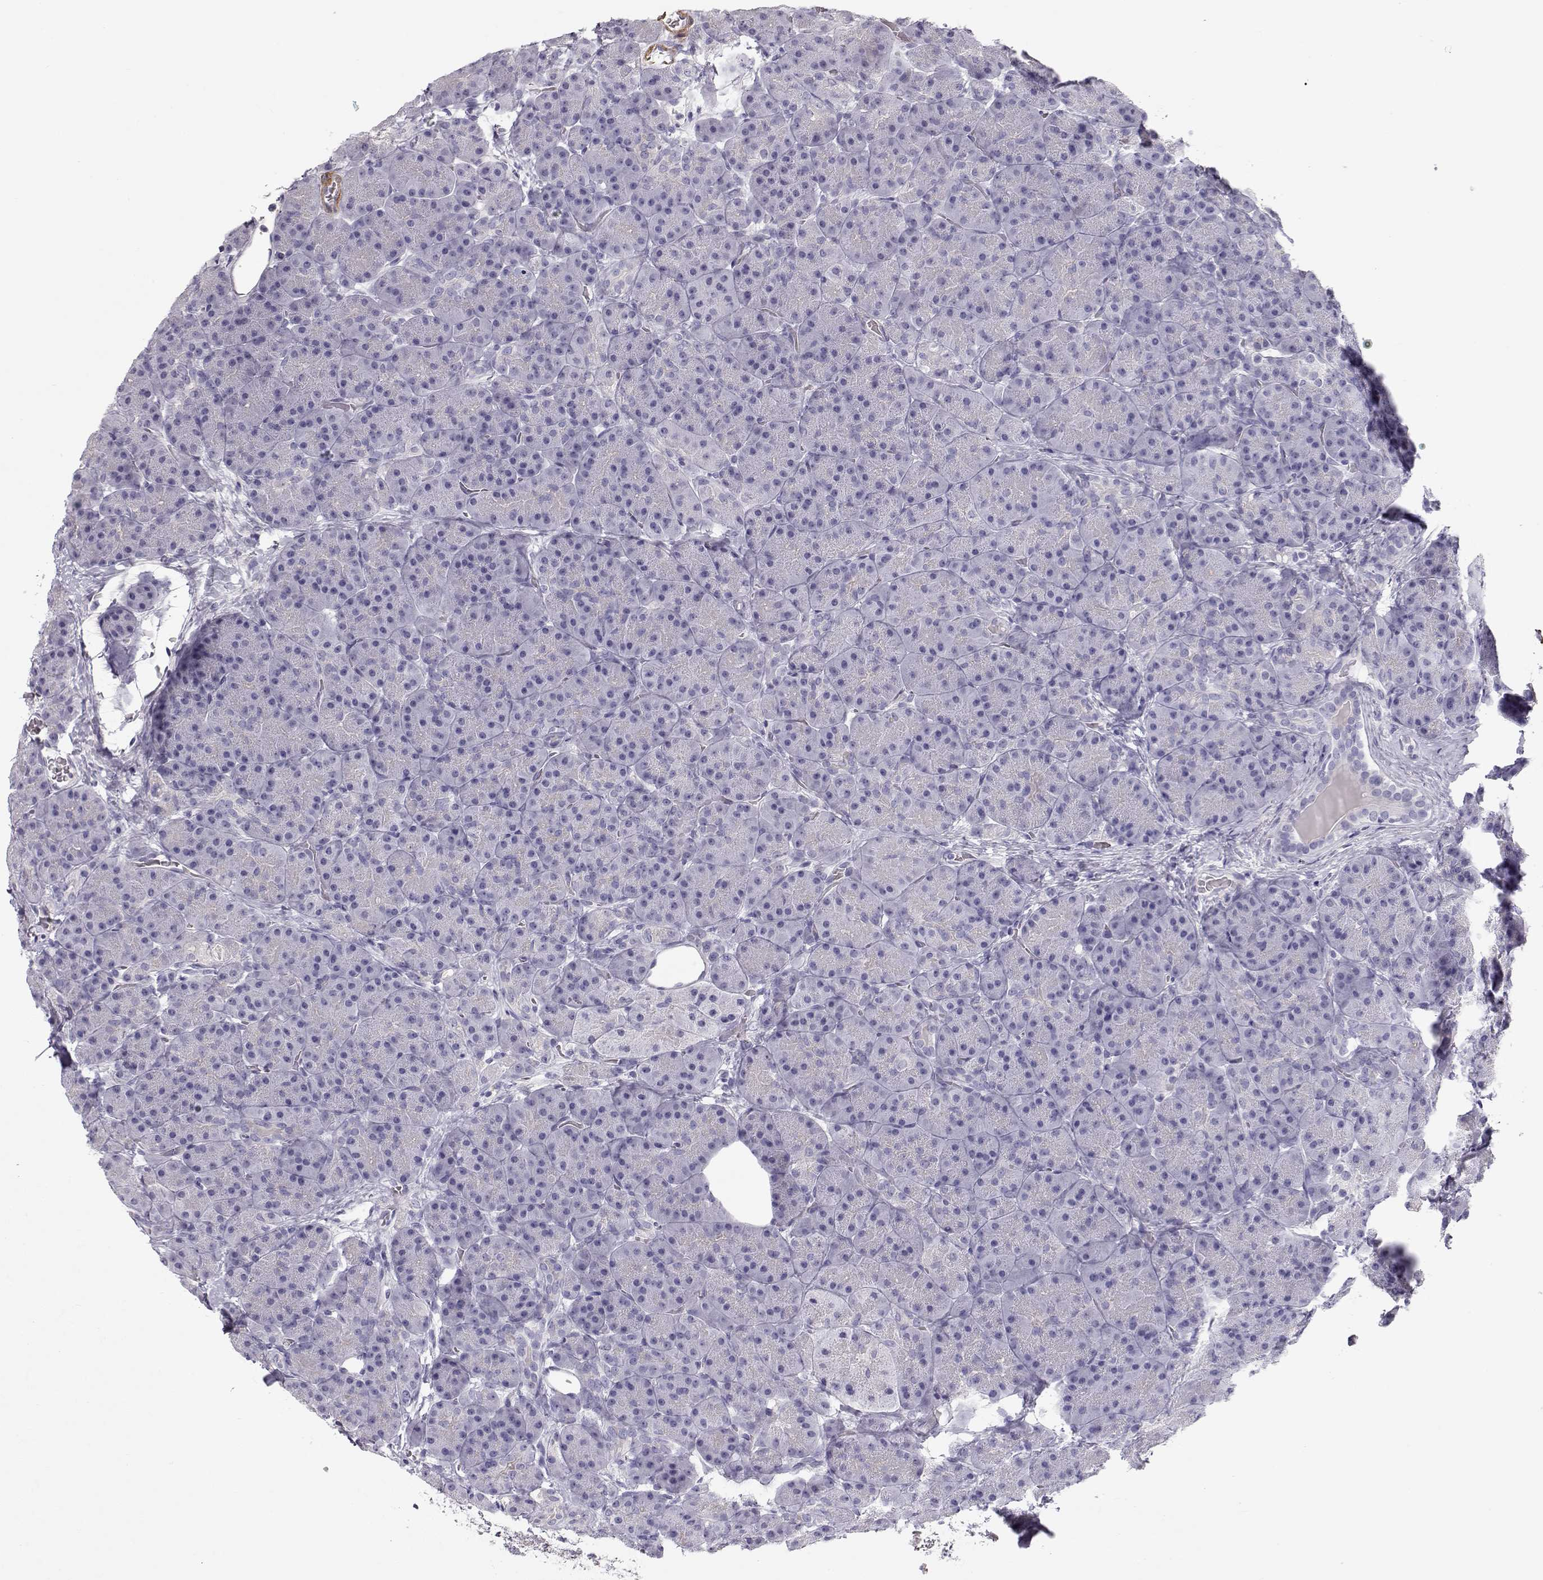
{"staining": {"intensity": "negative", "quantity": "none", "location": "none"}, "tissue": "pancreas", "cell_type": "Exocrine glandular cells", "image_type": "normal", "snomed": [{"axis": "morphology", "description": "Normal tissue, NOS"}, {"axis": "topography", "description": "Pancreas"}], "caption": "A photomicrograph of pancreas stained for a protein demonstrates no brown staining in exocrine glandular cells. (DAB IHC with hematoxylin counter stain).", "gene": "SLITRK3", "patient": {"sex": "male", "age": 57}}